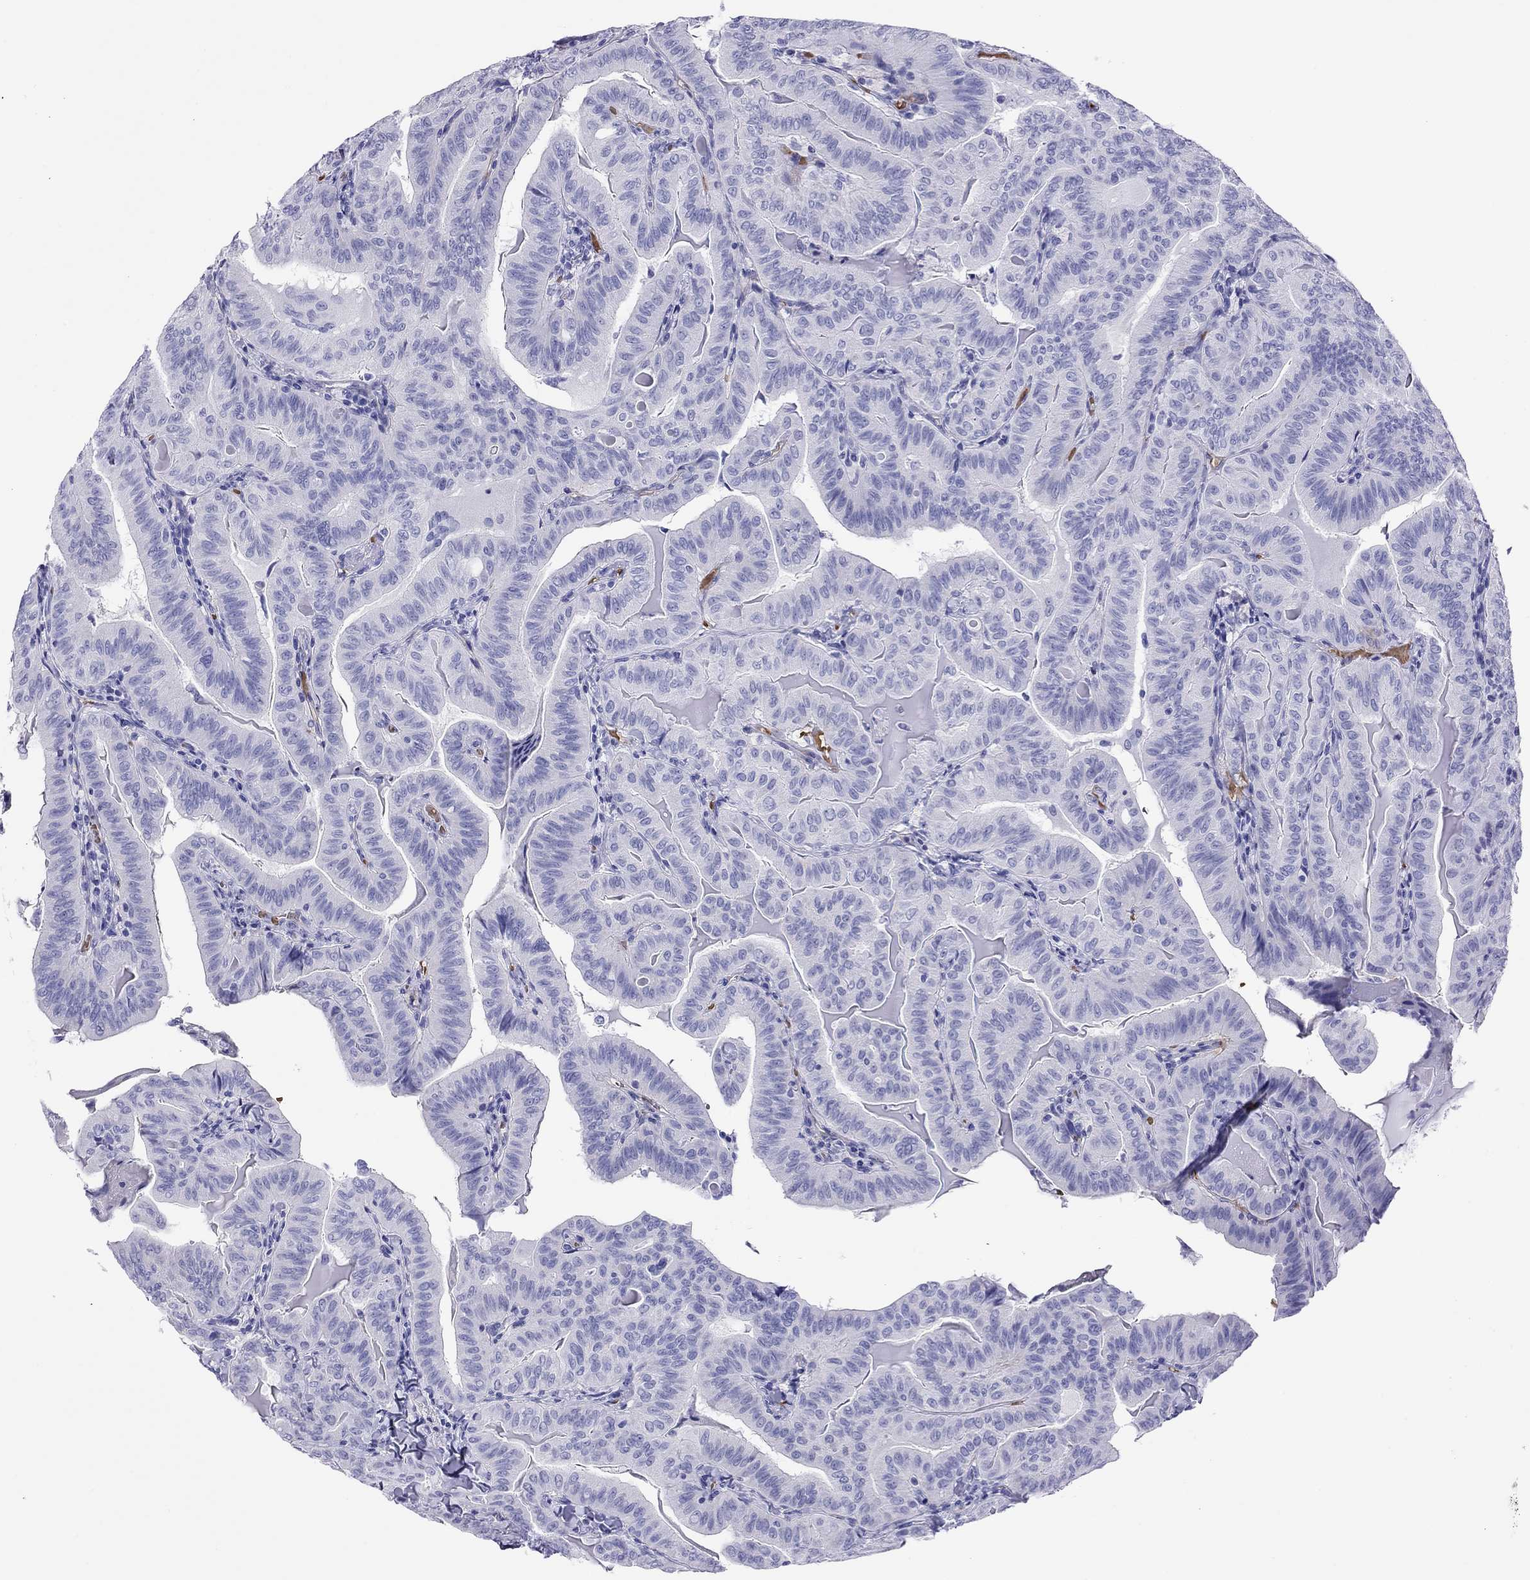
{"staining": {"intensity": "negative", "quantity": "none", "location": "none"}, "tissue": "thyroid cancer", "cell_type": "Tumor cells", "image_type": "cancer", "snomed": [{"axis": "morphology", "description": "Papillary adenocarcinoma, NOS"}, {"axis": "topography", "description": "Thyroid gland"}], "caption": "DAB (3,3'-diaminobenzidine) immunohistochemical staining of human thyroid papillary adenocarcinoma exhibits no significant positivity in tumor cells.", "gene": "PTPRN", "patient": {"sex": "female", "age": 68}}